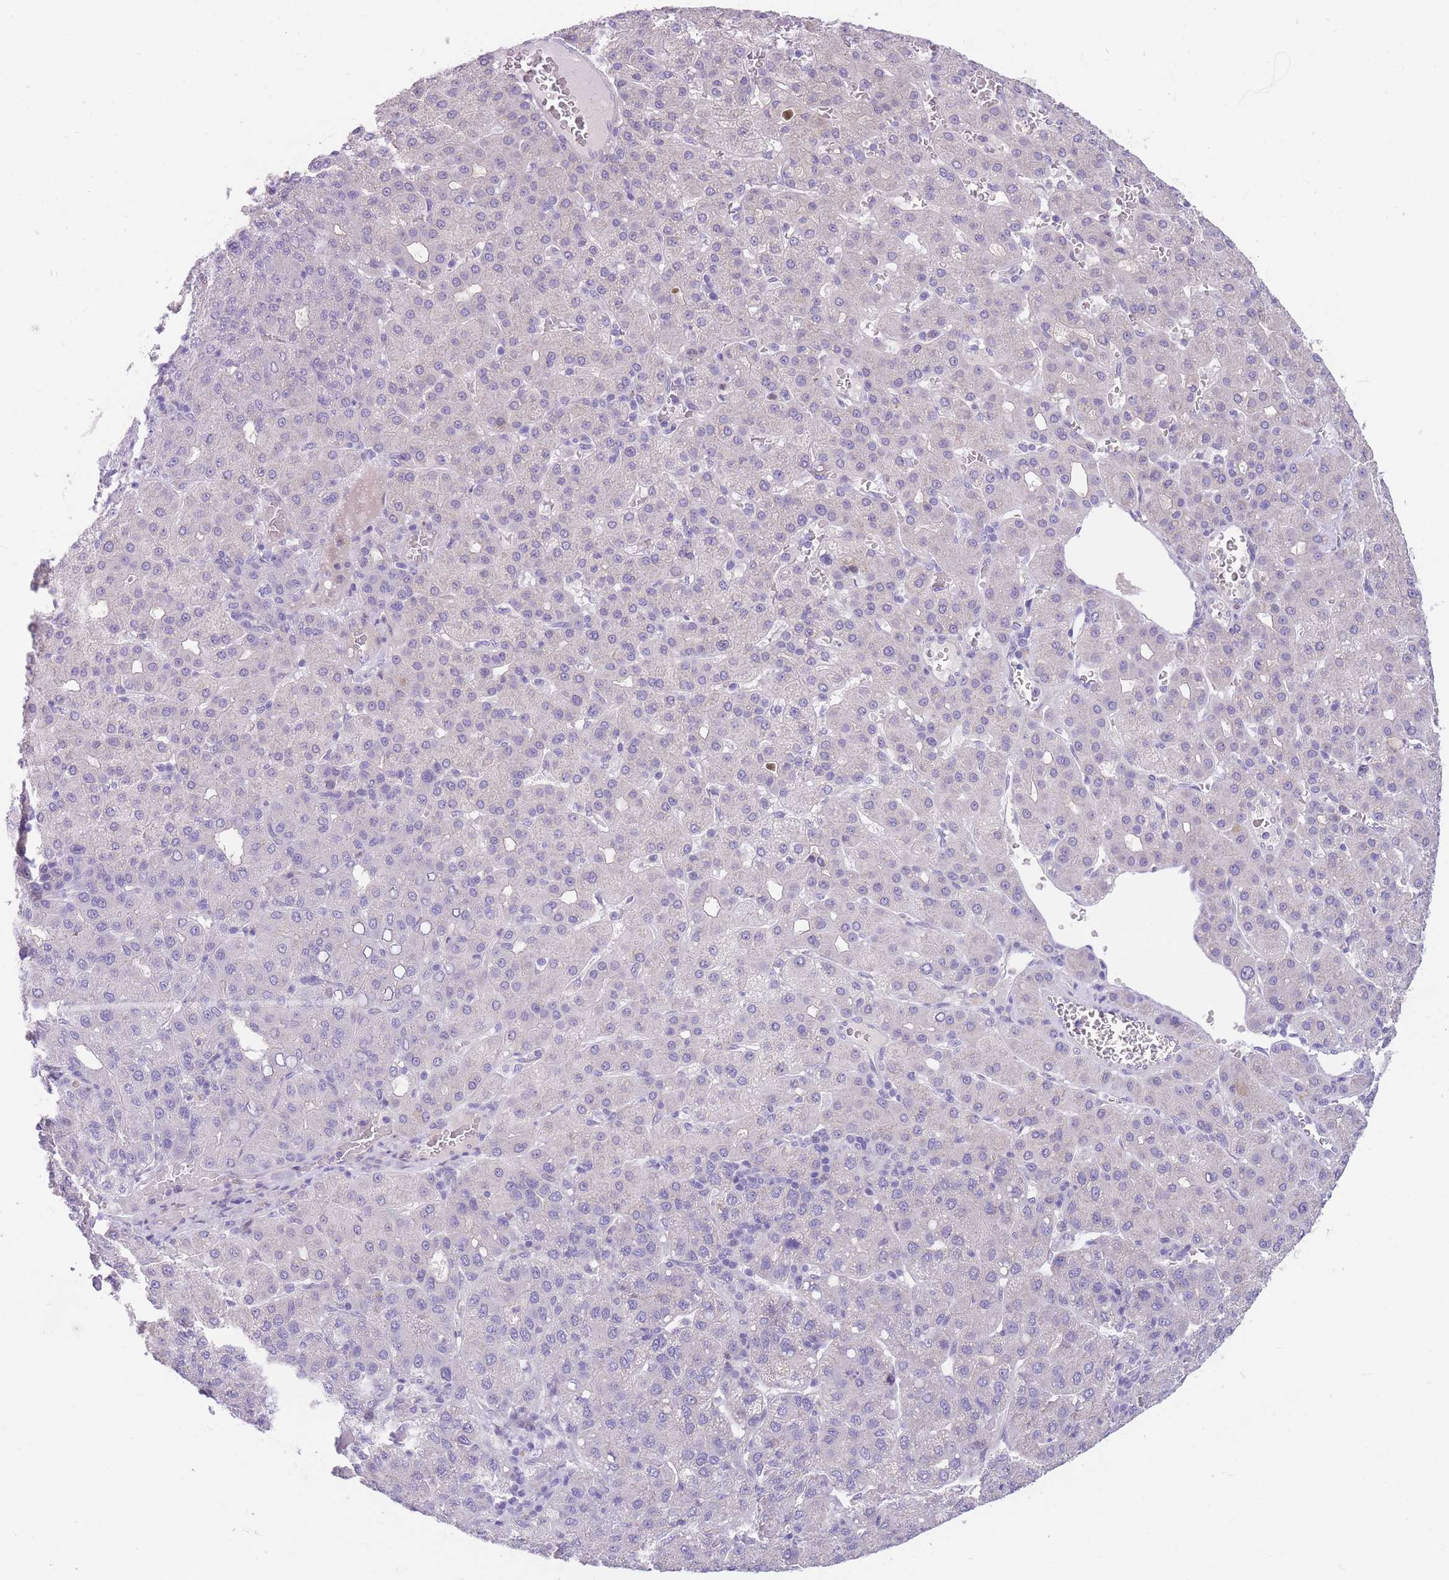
{"staining": {"intensity": "negative", "quantity": "none", "location": "none"}, "tissue": "liver cancer", "cell_type": "Tumor cells", "image_type": "cancer", "snomed": [{"axis": "morphology", "description": "Carcinoma, Hepatocellular, NOS"}, {"axis": "topography", "description": "Liver"}], "caption": "Liver hepatocellular carcinoma stained for a protein using immunohistochemistry (IHC) displays no staining tumor cells.", "gene": "SHCBP1", "patient": {"sex": "male", "age": 65}}